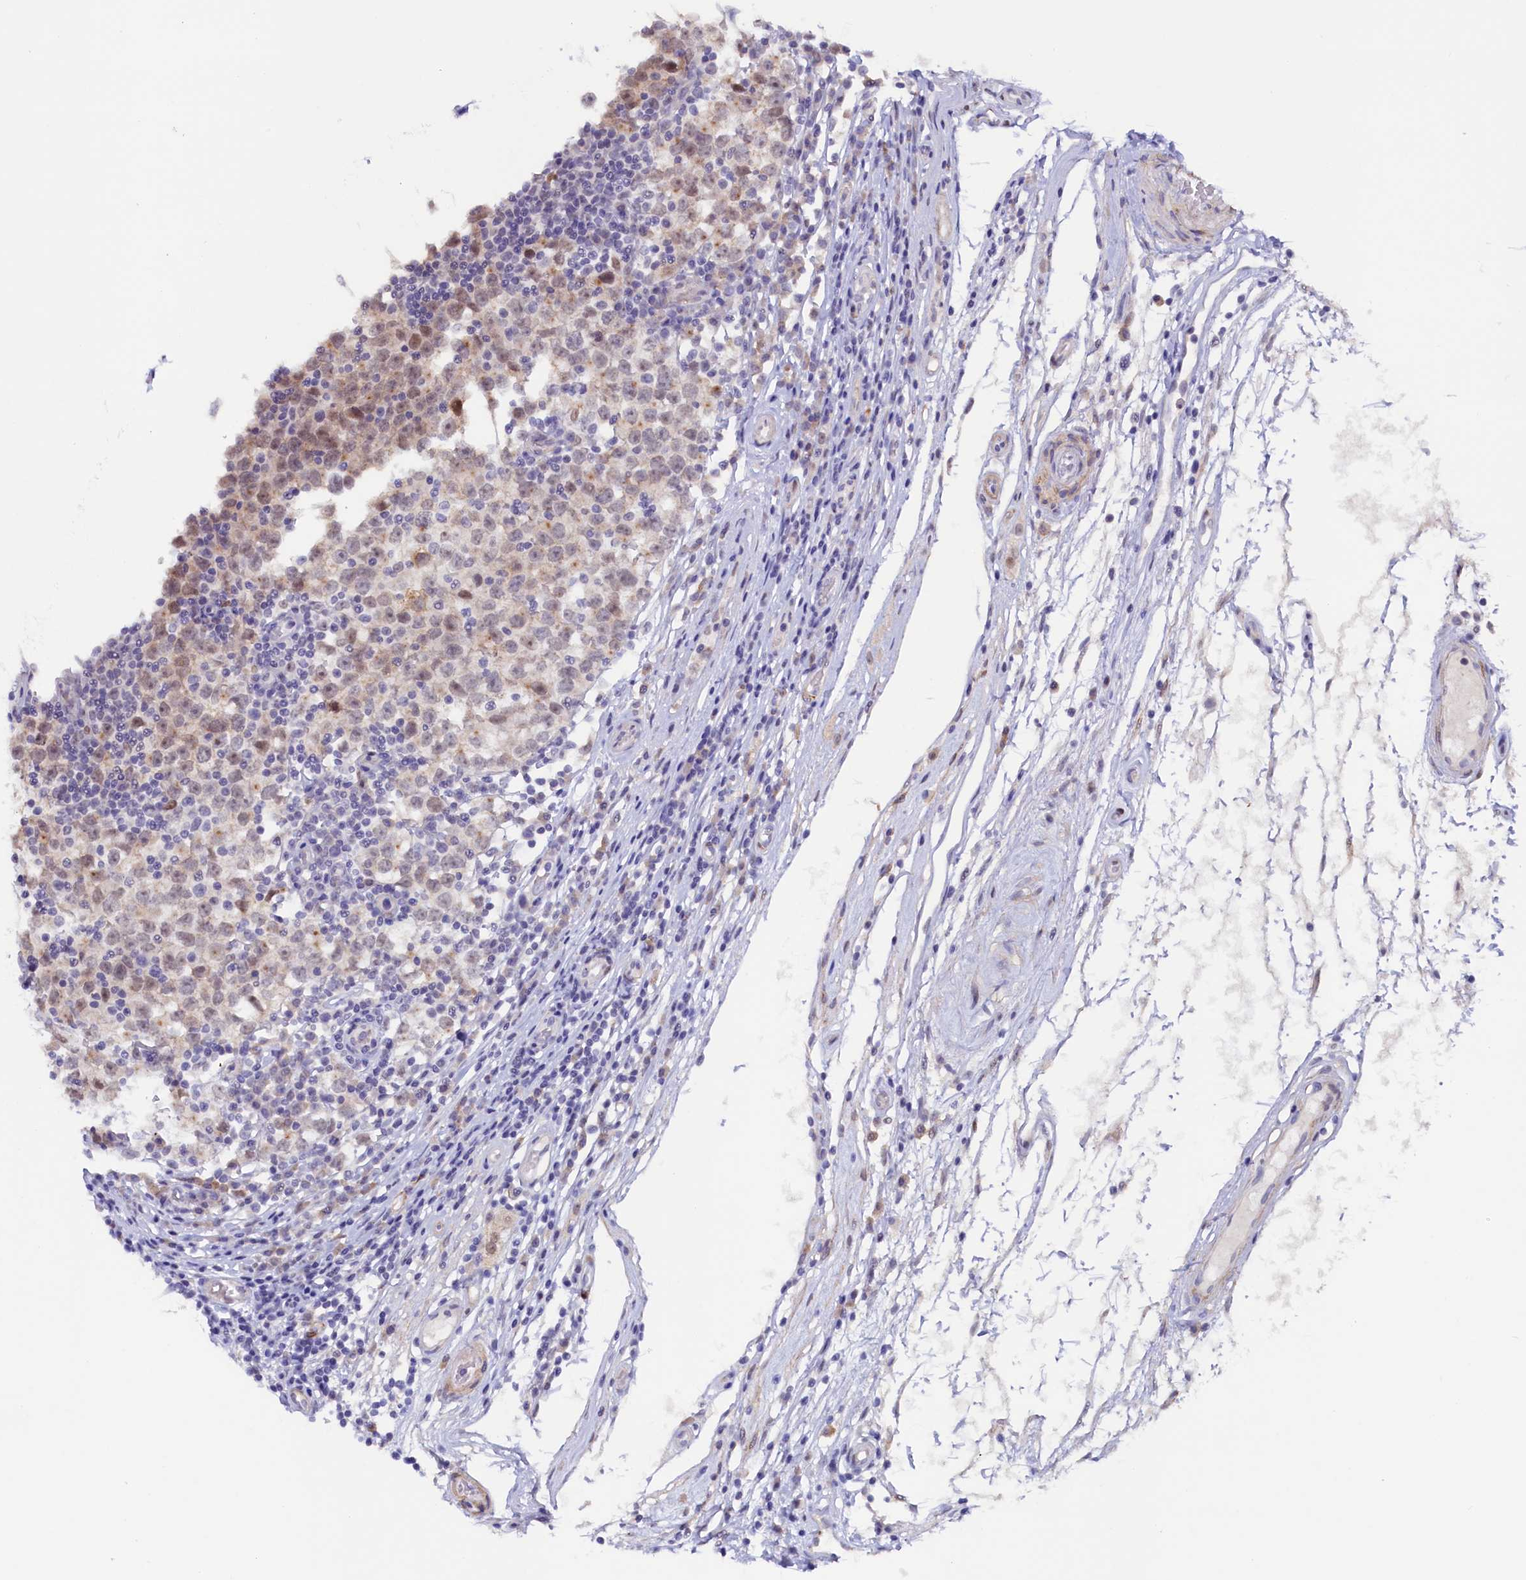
{"staining": {"intensity": "moderate", "quantity": "<25%", "location": "nuclear"}, "tissue": "testis cancer", "cell_type": "Tumor cells", "image_type": "cancer", "snomed": [{"axis": "morphology", "description": "Seminoma, NOS"}, {"axis": "topography", "description": "Testis"}], "caption": "Human testis seminoma stained with a brown dye reveals moderate nuclear positive expression in approximately <25% of tumor cells.", "gene": "PACSIN3", "patient": {"sex": "male", "age": 65}}